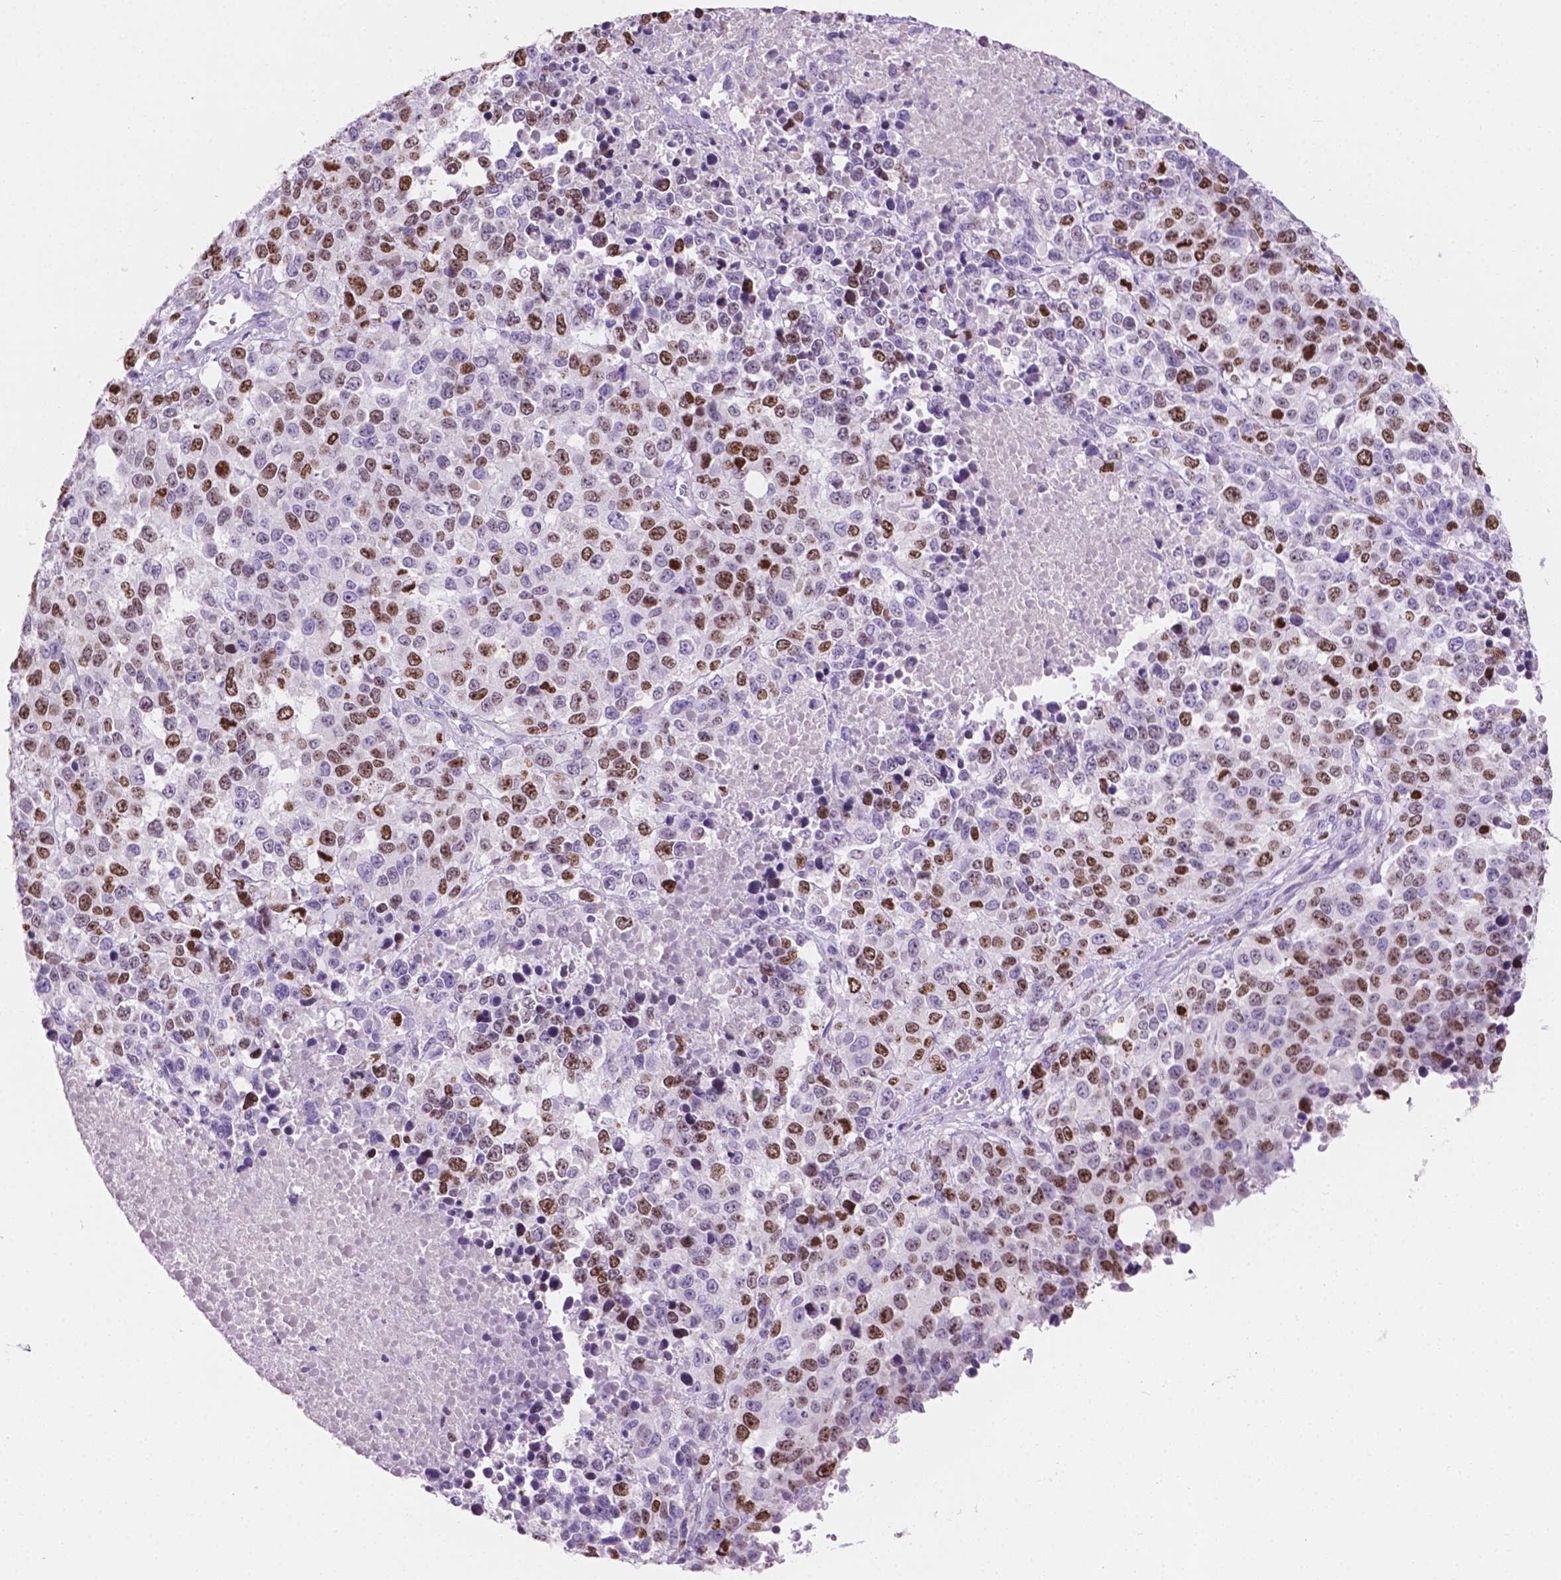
{"staining": {"intensity": "moderate", "quantity": "25%-75%", "location": "nuclear"}, "tissue": "melanoma", "cell_type": "Tumor cells", "image_type": "cancer", "snomed": [{"axis": "morphology", "description": "Malignant melanoma, Metastatic site"}, {"axis": "topography", "description": "Skin"}], "caption": "Immunohistochemical staining of human malignant melanoma (metastatic site) displays medium levels of moderate nuclear protein expression in about 25%-75% of tumor cells.", "gene": "SIAH2", "patient": {"sex": "male", "age": 84}}